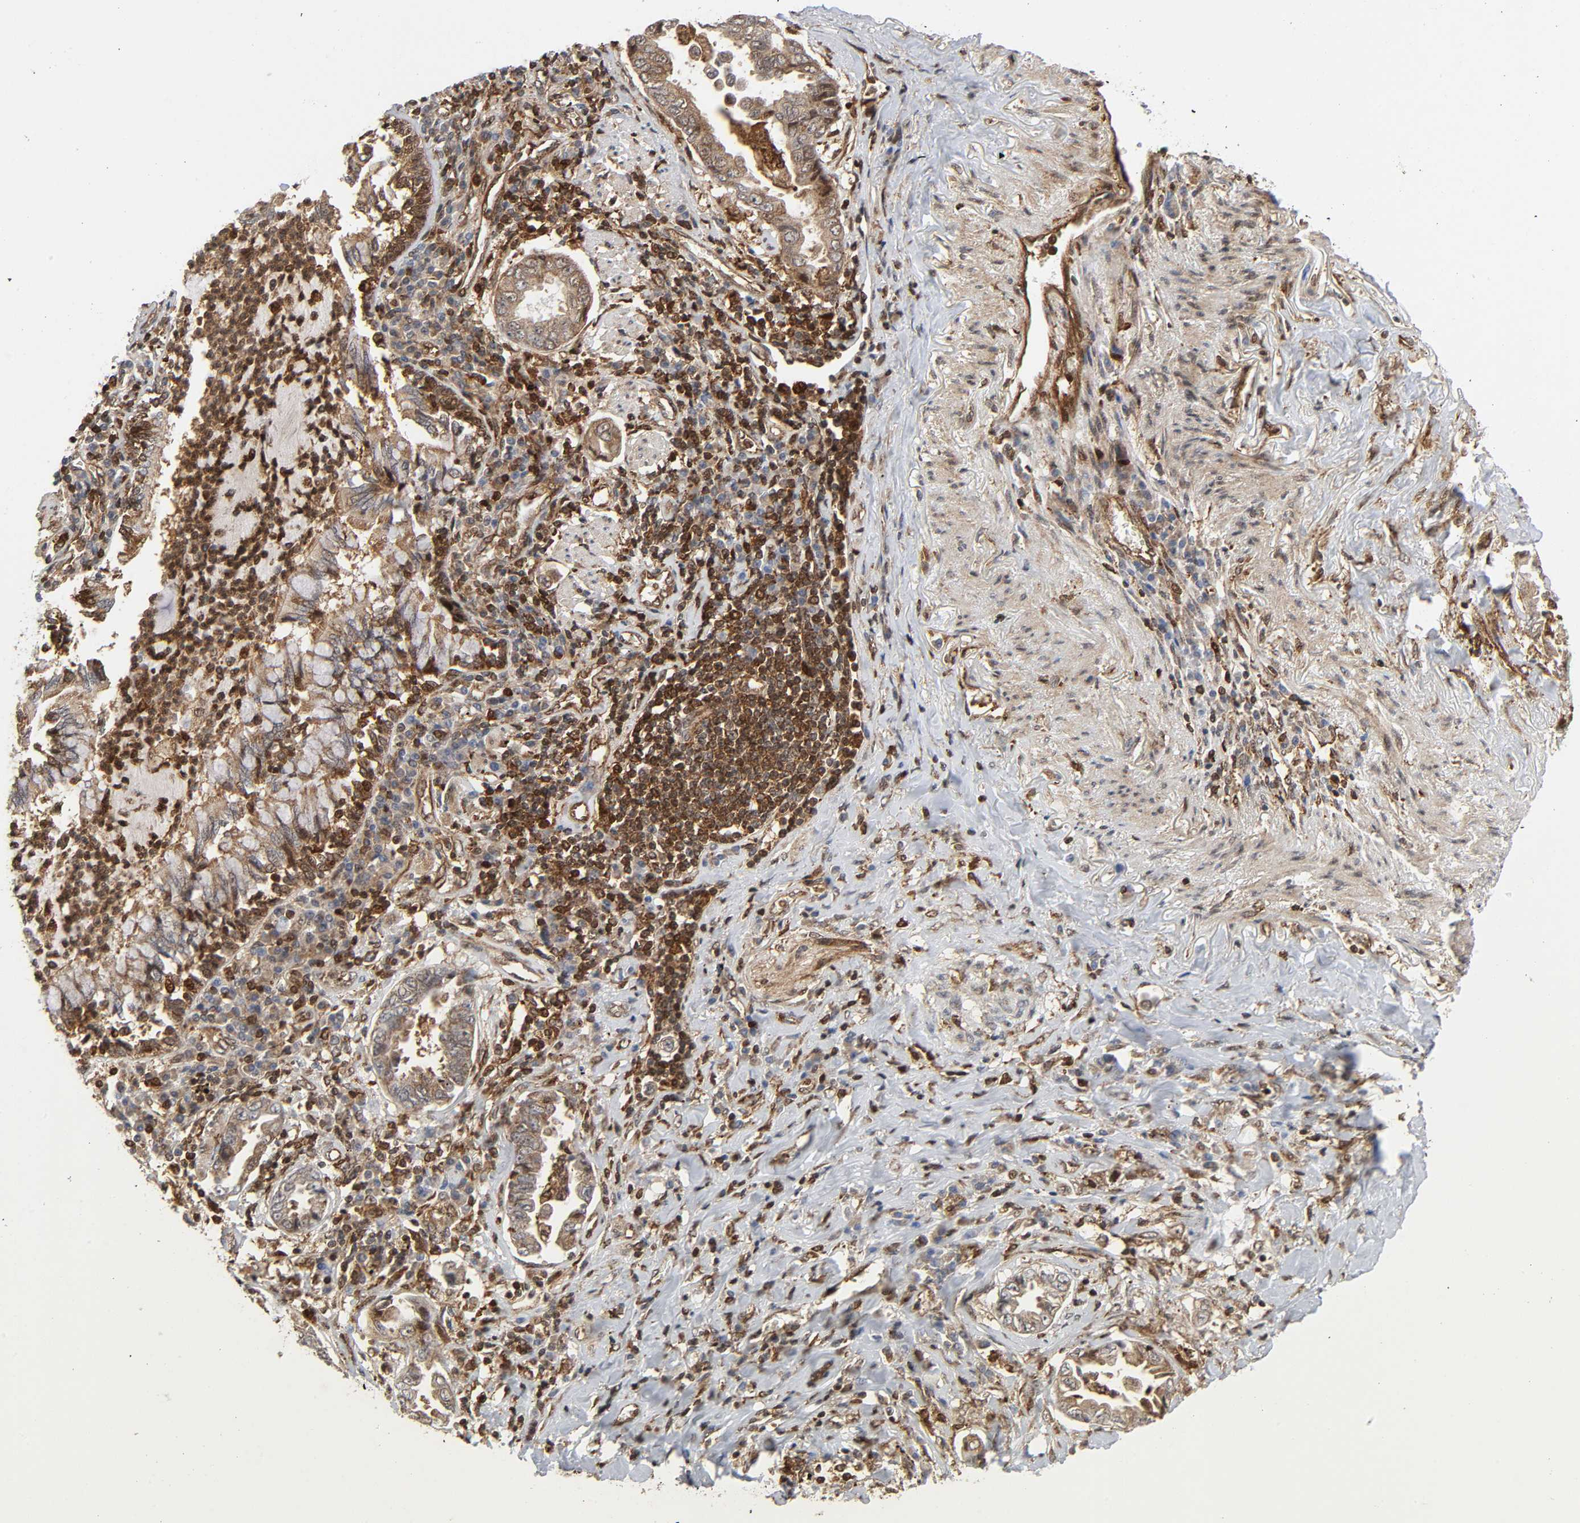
{"staining": {"intensity": "moderate", "quantity": ">75%", "location": "cytoplasmic/membranous"}, "tissue": "lung cancer", "cell_type": "Tumor cells", "image_type": "cancer", "snomed": [{"axis": "morphology", "description": "Normal tissue, NOS"}, {"axis": "morphology", "description": "Inflammation, NOS"}, {"axis": "morphology", "description": "Adenocarcinoma, NOS"}, {"axis": "topography", "description": "Lung"}], "caption": "Lung cancer (adenocarcinoma) tissue exhibits moderate cytoplasmic/membranous staining in about >75% of tumor cells, visualized by immunohistochemistry. (Brightfield microscopy of DAB IHC at high magnification).", "gene": "MAPK1", "patient": {"sex": "female", "age": 64}}